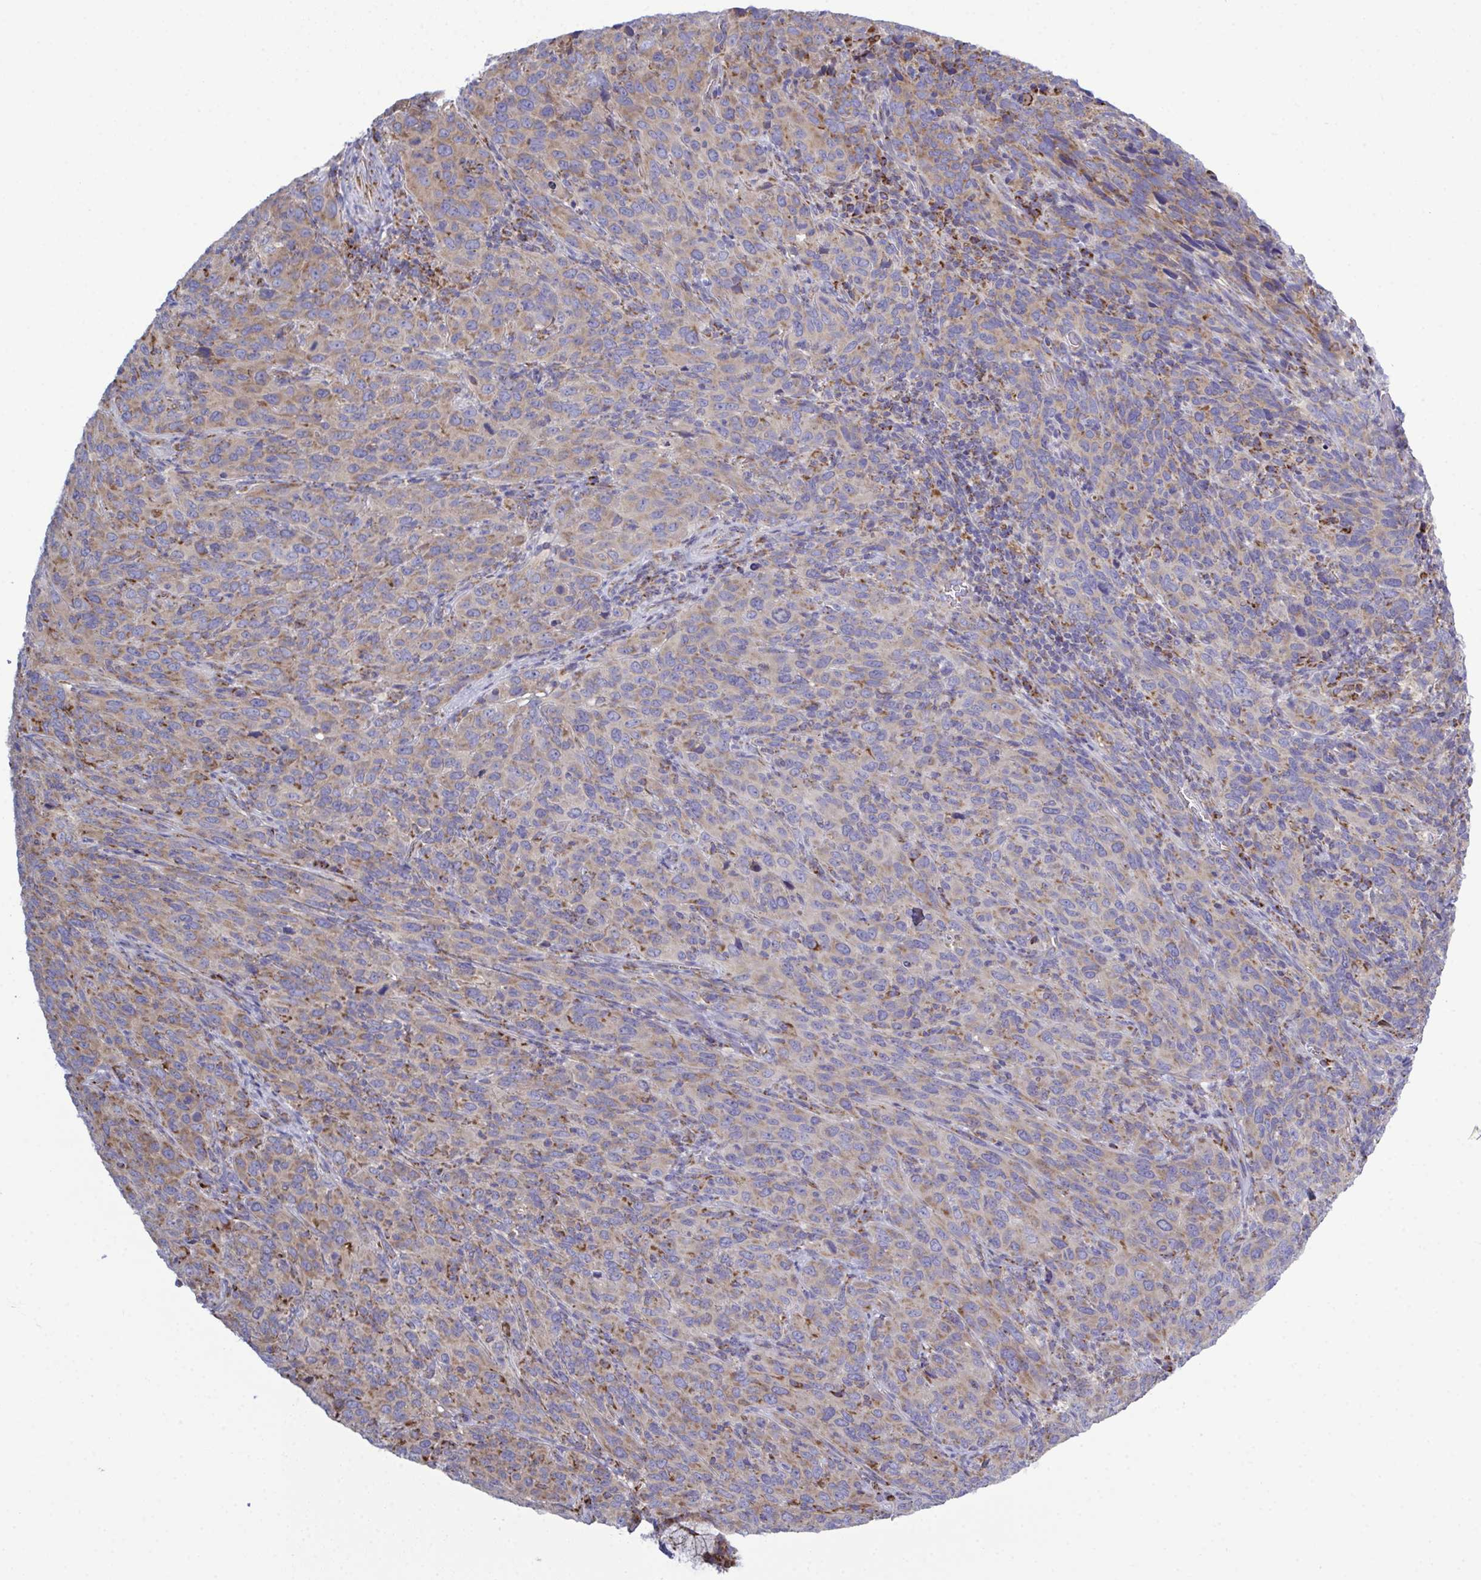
{"staining": {"intensity": "weak", "quantity": "25%-75%", "location": "cytoplasmic/membranous"}, "tissue": "cervical cancer", "cell_type": "Tumor cells", "image_type": "cancer", "snomed": [{"axis": "morphology", "description": "Normal tissue, NOS"}, {"axis": "morphology", "description": "Squamous cell carcinoma, NOS"}, {"axis": "topography", "description": "Cervix"}], "caption": "Protein staining shows weak cytoplasmic/membranous staining in approximately 25%-75% of tumor cells in cervical cancer (squamous cell carcinoma).", "gene": "CSDE1", "patient": {"sex": "female", "age": 51}}